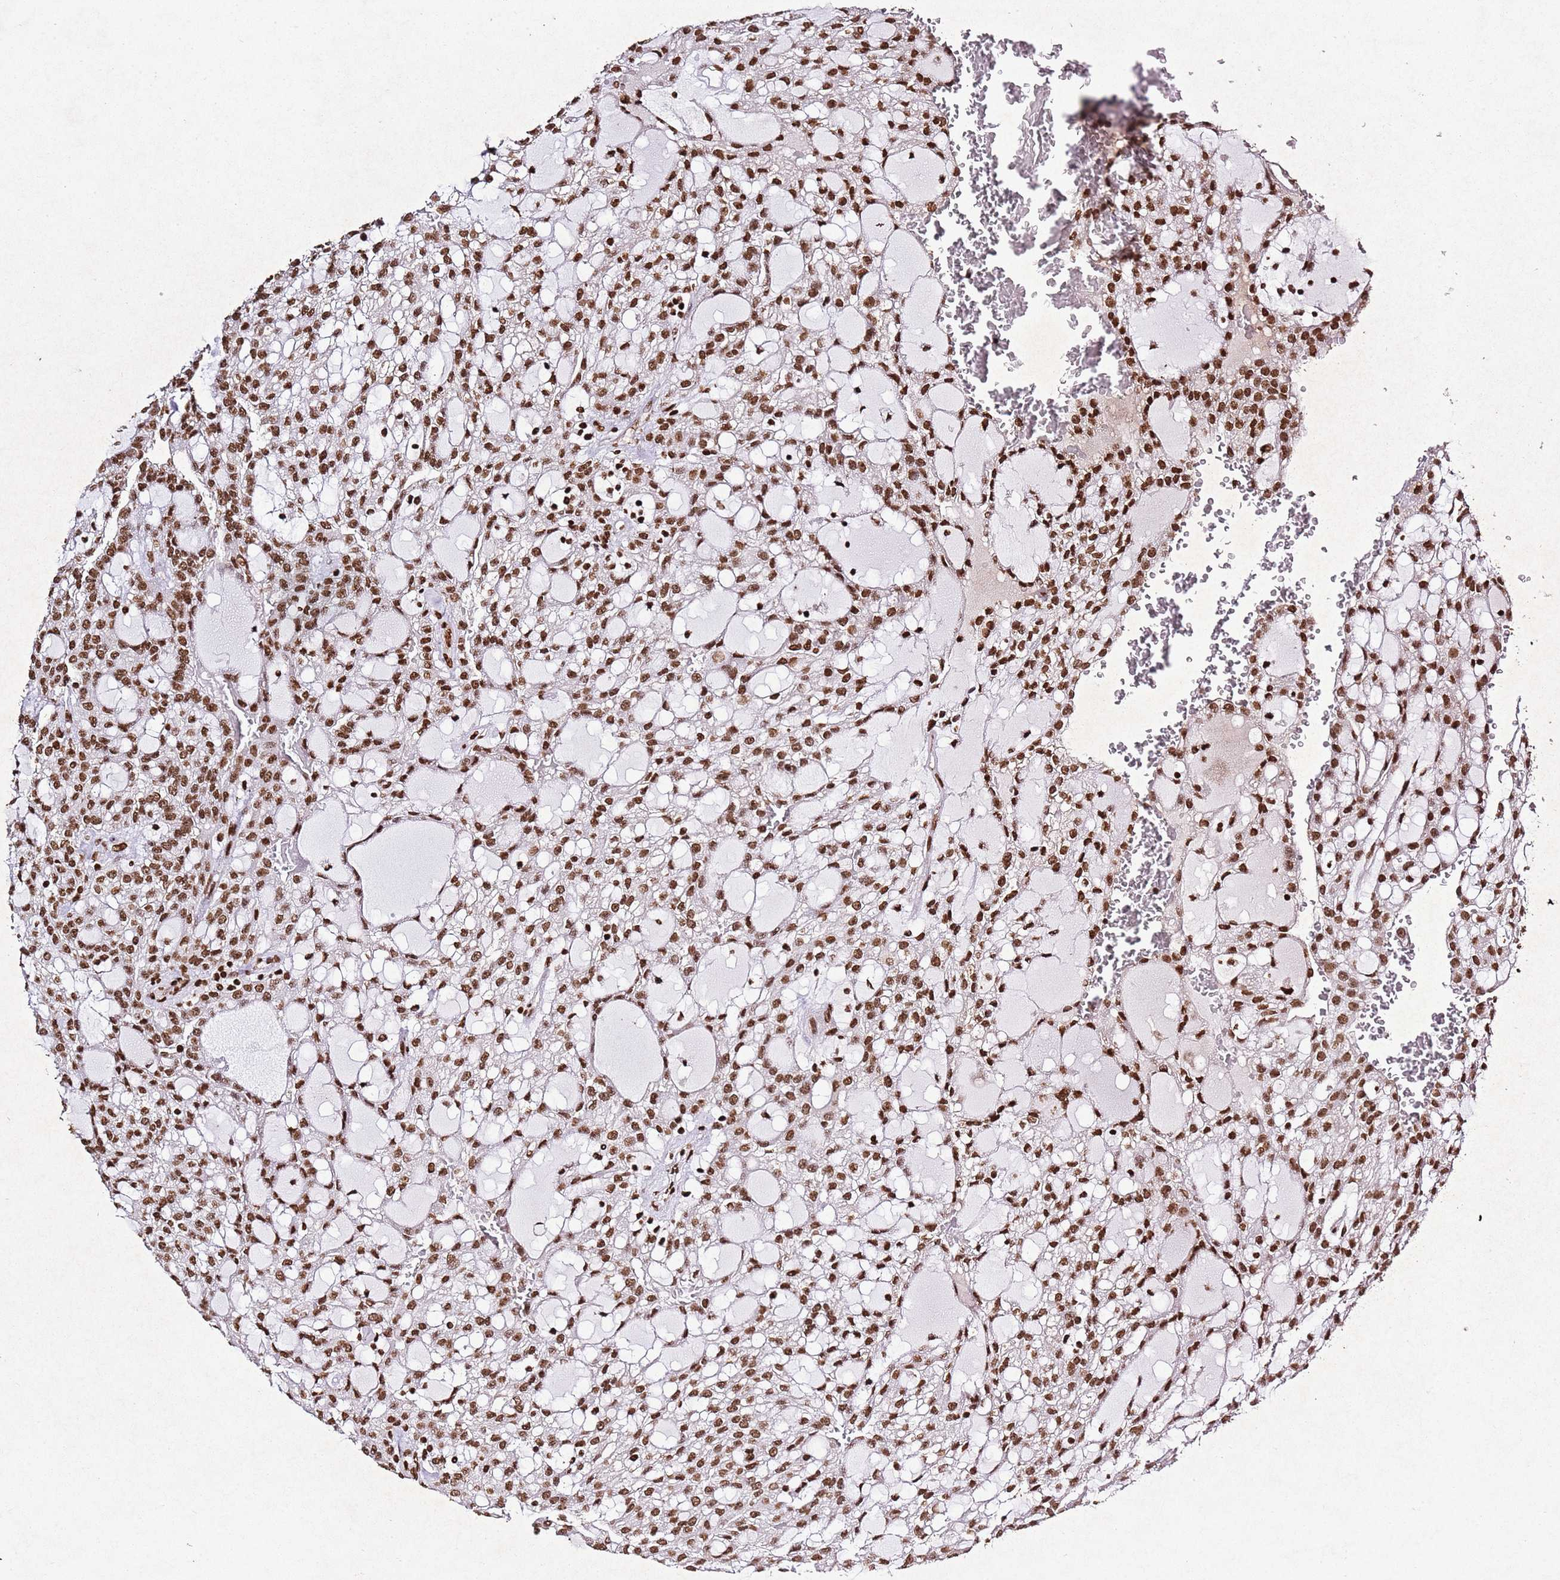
{"staining": {"intensity": "moderate", "quantity": ">75%", "location": "nuclear"}, "tissue": "renal cancer", "cell_type": "Tumor cells", "image_type": "cancer", "snomed": [{"axis": "morphology", "description": "Adenocarcinoma, NOS"}, {"axis": "topography", "description": "Kidney"}], "caption": "Immunohistochemical staining of renal cancer reveals moderate nuclear protein positivity in approximately >75% of tumor cells.", "gene": "BMAL1", "patient": {"sex": "male", "age": 63}}